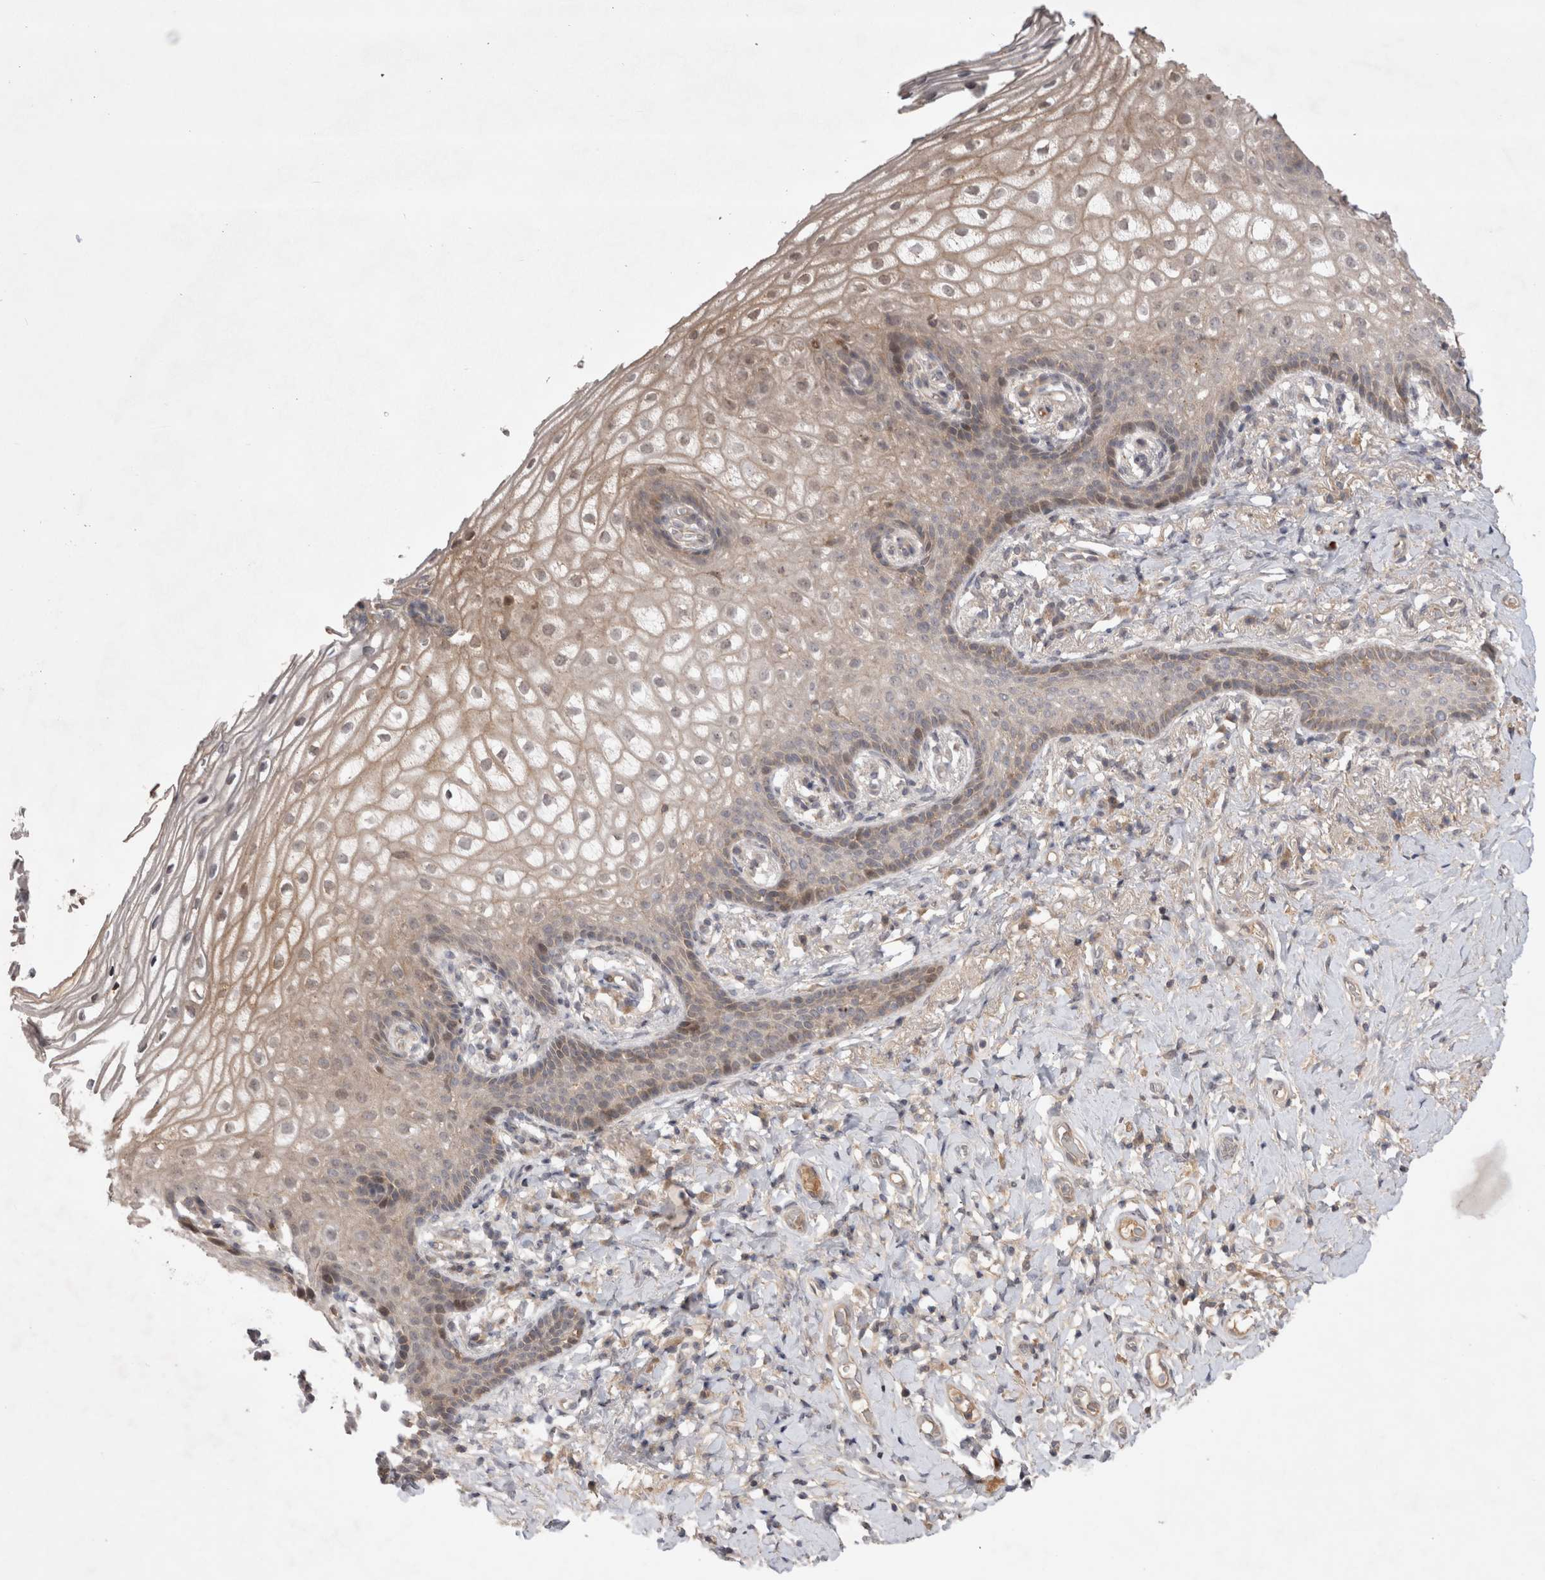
{"staining": {"intensity": "moderate", "quantity": "<25%", "location": "nuclear"}, "tissue": "vagina", "cell_type": "Squamous epithelial cells", "image_type": "normal", "snomed": [{"axis": "morphology", "description": "Normal tissue, NOS"}, {"axis": "topography", "description": "Vagina"}], "caption": "The micrograph reveals staining of benign vagina, revealing moderate nuclear protein expression (brown color) within squamous epithelial cells.", "gene": "PLEKHM1", "patient": {"sex": "female", "age": 60}}